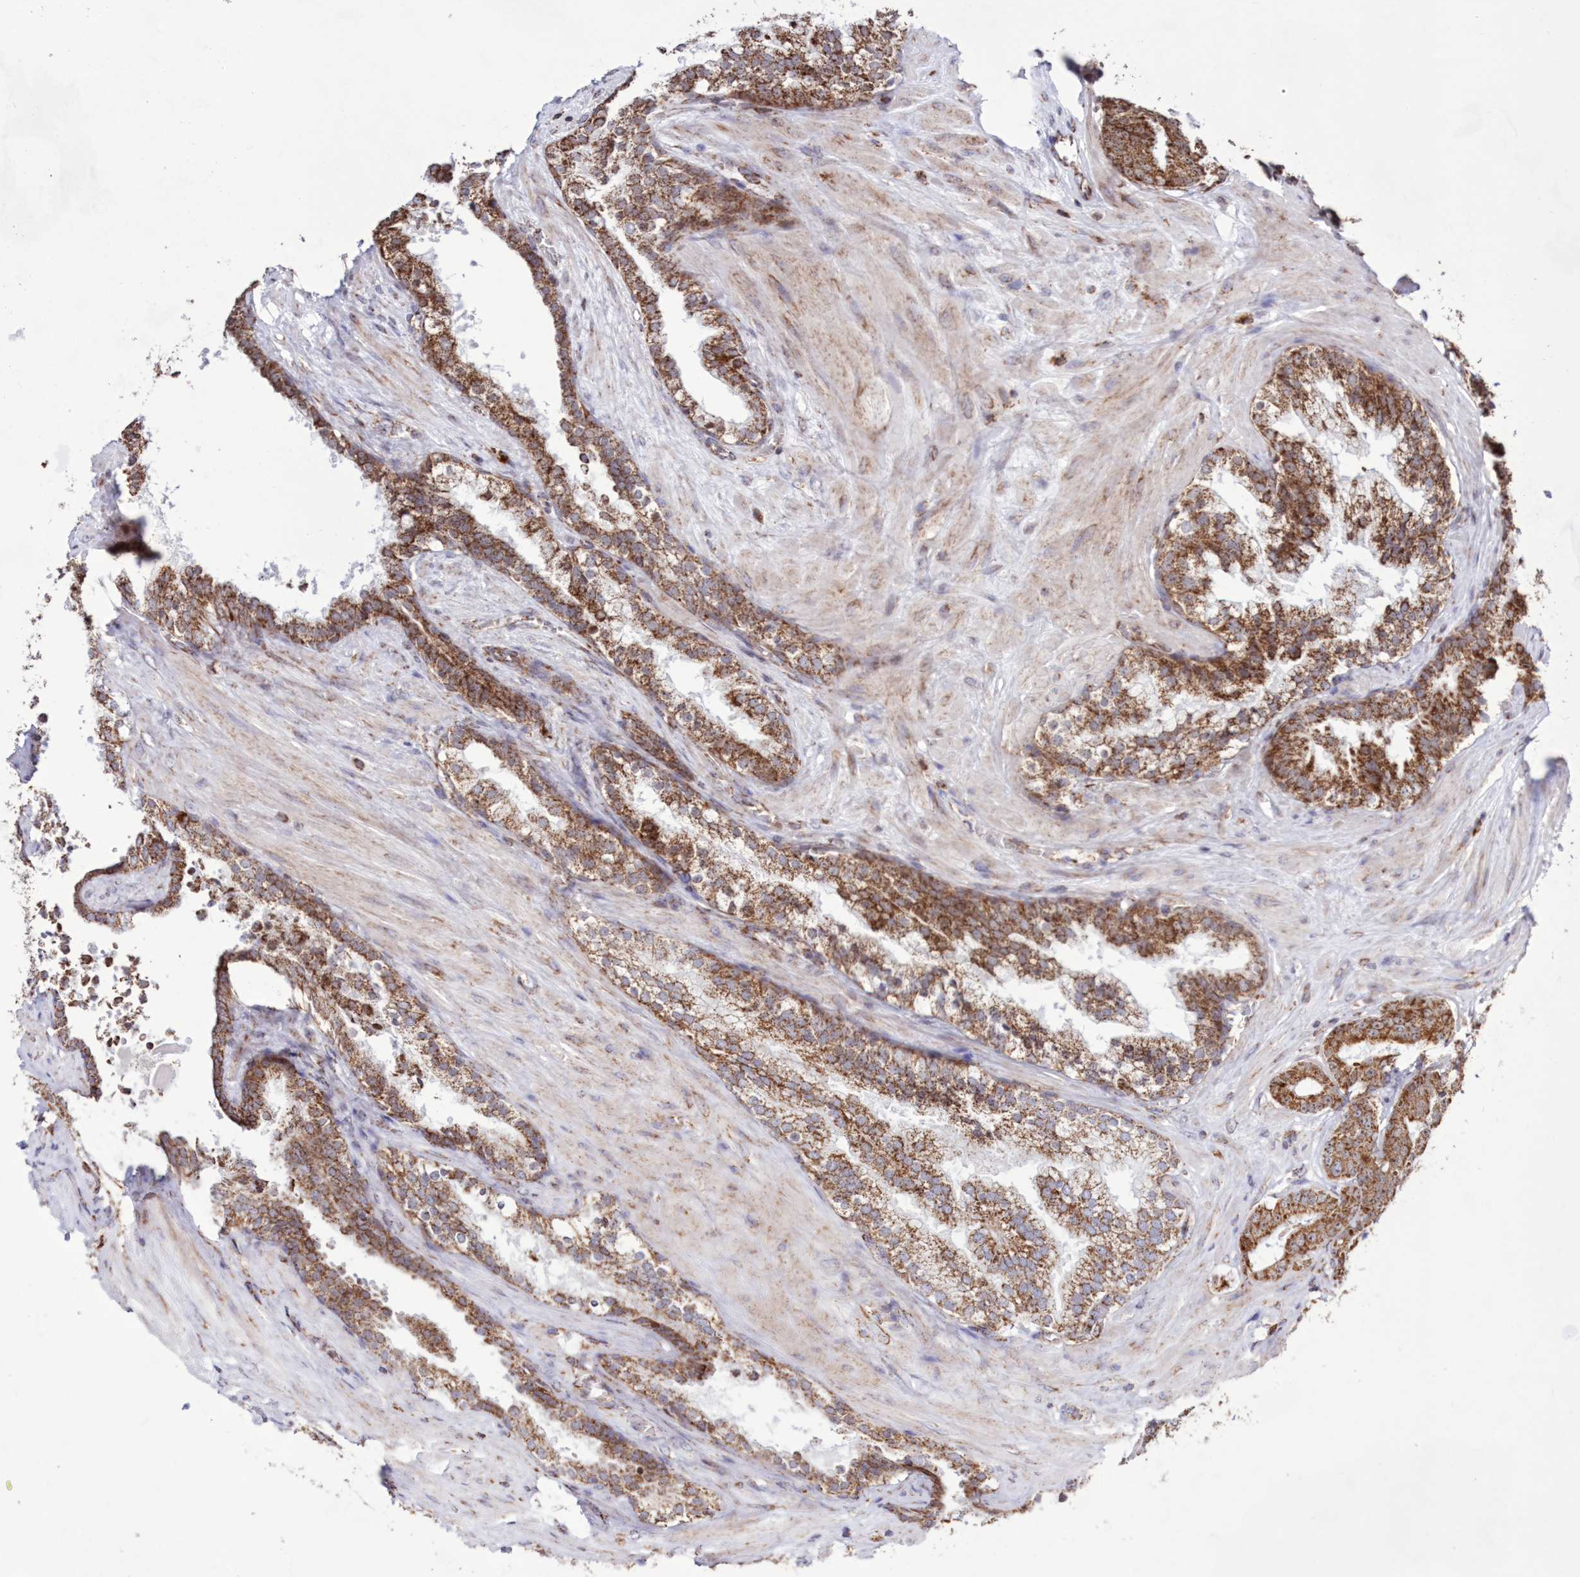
{"staining": {"intensity": "moderate", "quantity": ">75%", "location": "cytoplasmic/membranous"}, "tissue": "prostate cancer", "cell_type": "Tumor cells", "image_type": "cancer", "snomed": [{"axis": "morphology", "description": "Adenocarcinoma, High grade"}, {"axis": "topography", "description": "Prostate"}], "caption": "The histopathology image exhibits staining of prostate cancer (high-grade adenocarcinoma), revealing moderate cytoplasmic/membranous protein staining (brown color) within tumor cells. Immunohistochemistry (ihc) stains the protein of interest in brown and the nuclei are stained blue.", "gene": "HADHB", "patient": {"sex": "male", "age": 57}}